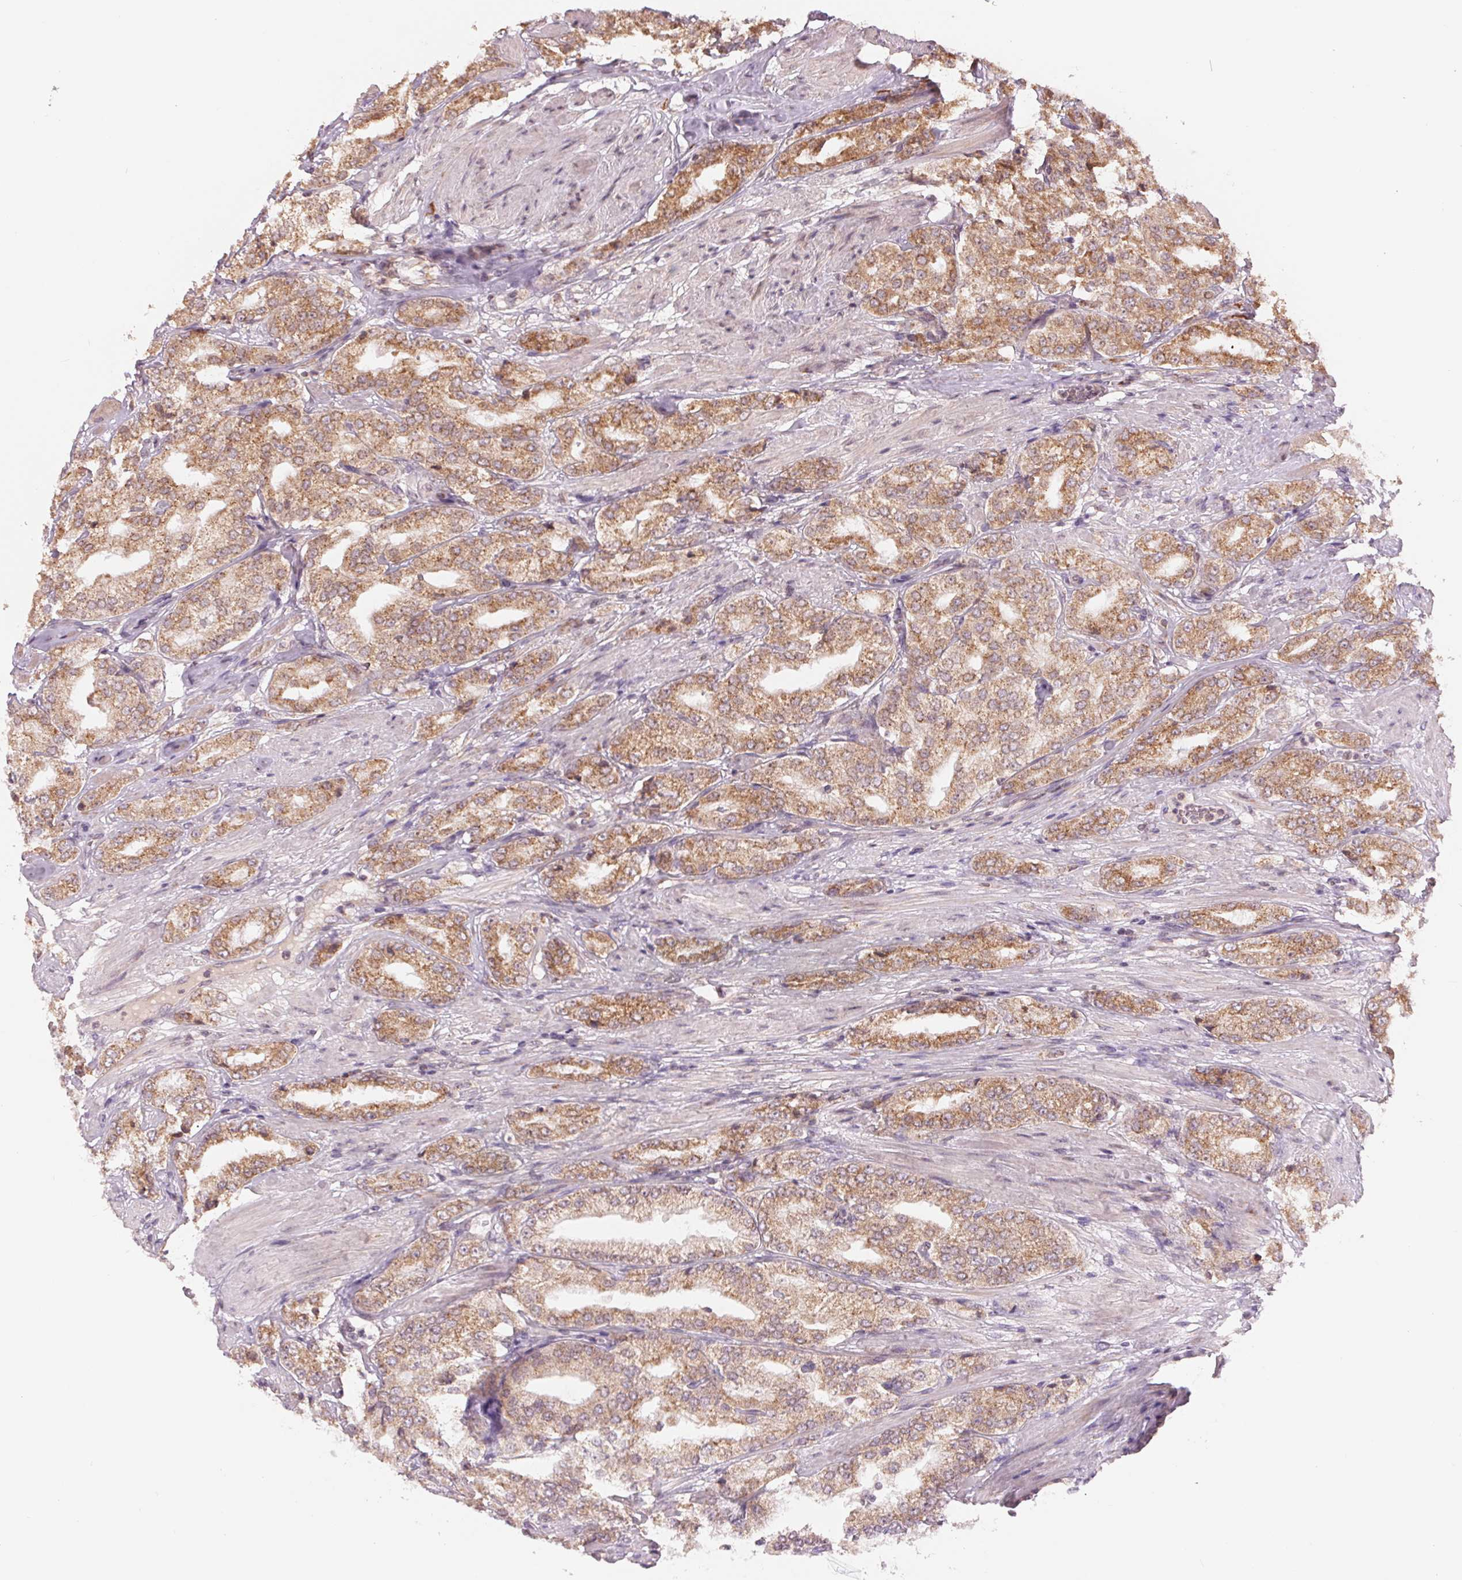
{"staining": {"intensity": "moderate", "quantity": ">75%", "location": "cytoplasmic/membranous"}, "tissue": "prostate cancer", "cell_type": "Tumor cells", "image_type": "cancer", "snomed": [{"axis": "morphology", "description": "Adenocarcinoma, High grade"}, {"axis": "topography", "description": "Prostate"}], "caption": "There is medium levels of moderate cytoplasmic/membranous positivity in tumor cells of prostate cancer (high-grade adenocarcinoma), as demonstrated by immunohistochemical staining (brown color).", "gene": "TECR", "patient": {"sex": "male", "age": 68}}